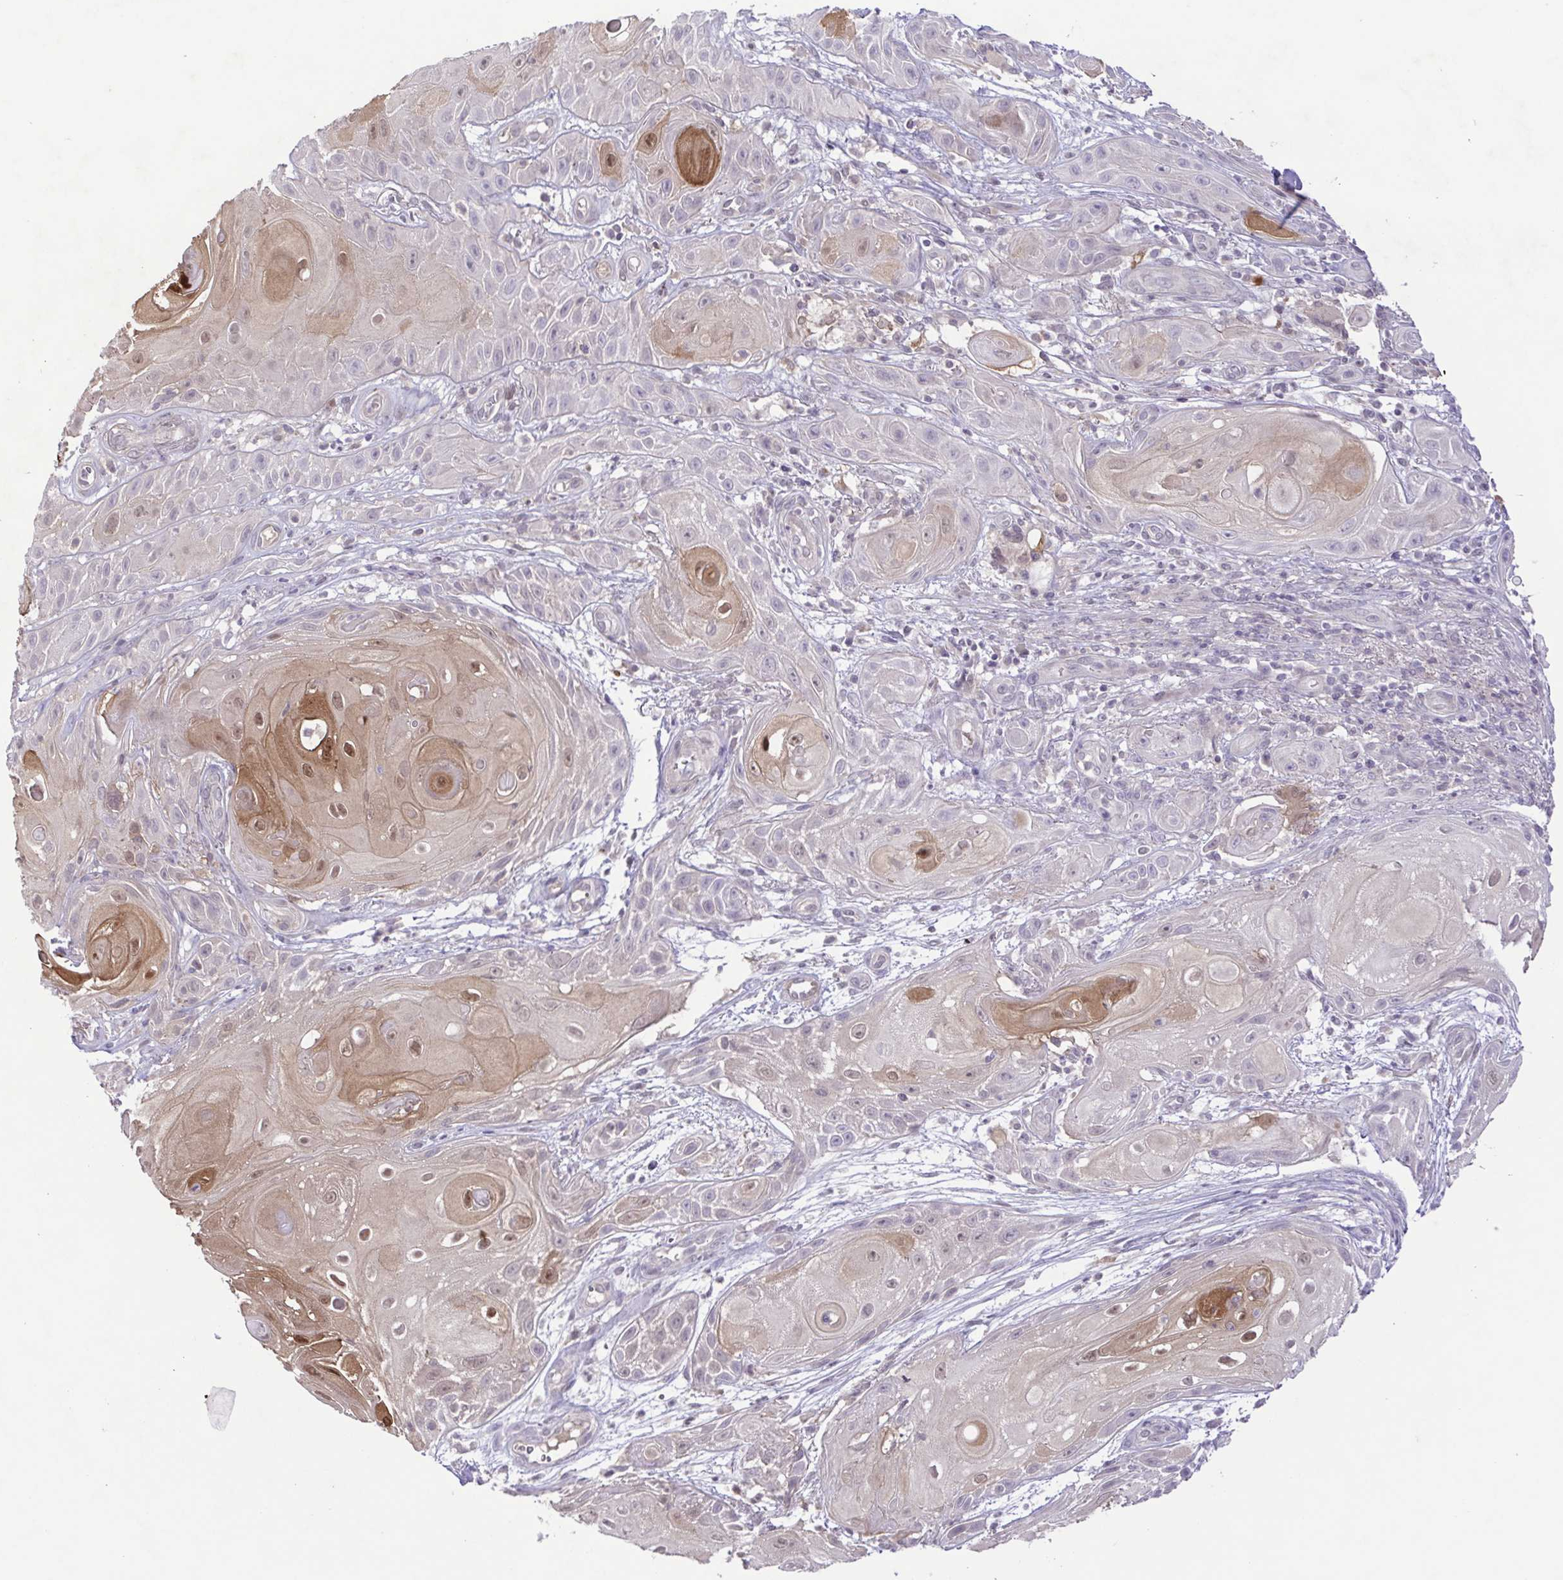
{"staining": {"intensity": "moderate", "quantity": "25%-75%", "location": "cytoplasmic/membranous,nuclear"}, "tissue": "skin cancer", "cell_type": "Tumor cells", "image_type": "cancer", "snomed": [{"axis": "morphology", "description": "Squamous cell carcinoma, NOS"}, {"axis": "topography", "description": "Skin"}], "caption": "Immunohistochemical staining of human skin cancer (squamous cell carcinoma) shows medium levels of moderate cytoplasmic/membranous and nuclear protein positivity in about 25%-75% of tumor cells.", "gene": "IL1RN", "patient": {"sex": "male", "age": 62}}